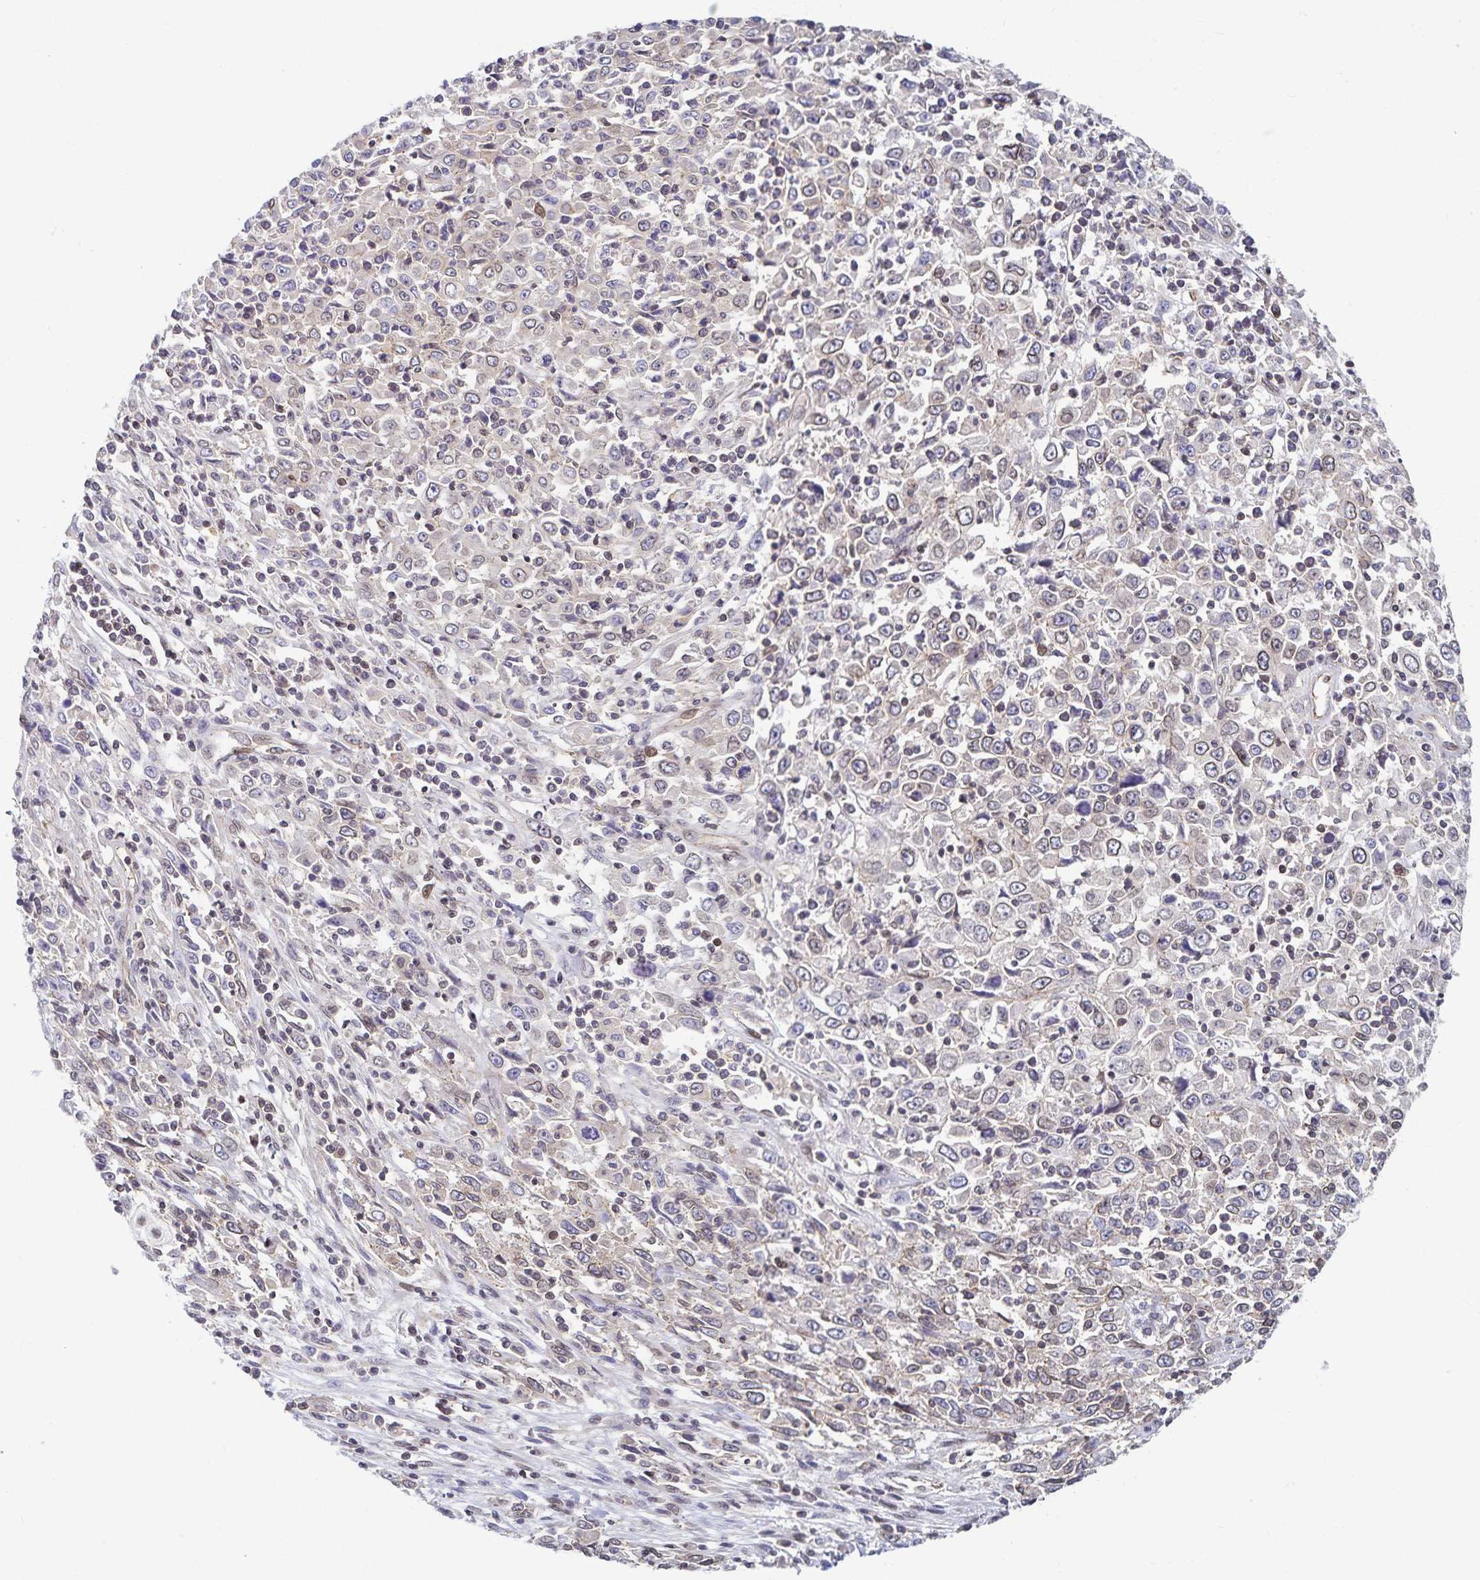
{"staining": {"intensity": "weak", "quantity": "<25%", "location": "cytoplasmic/membranous,nuclear"}, "tissue": "cervical cancer", "cell_type": "Tumor cells", "image_type": "cancer", "snomed": [{"axis": "morphology", "description": "Adenocarcinoma, NOS"}, {"axis": "topography", "description": "Cervix"}], "caption": "IHC photomicrograph of neoplastic tissue: cervical cancer stained with DAB (3,3'-diaminobenzidine) displays no significant protein staining in tumor cells.", "gene": "RAB9B", "patient": {"sex": "female", "age": 40}}